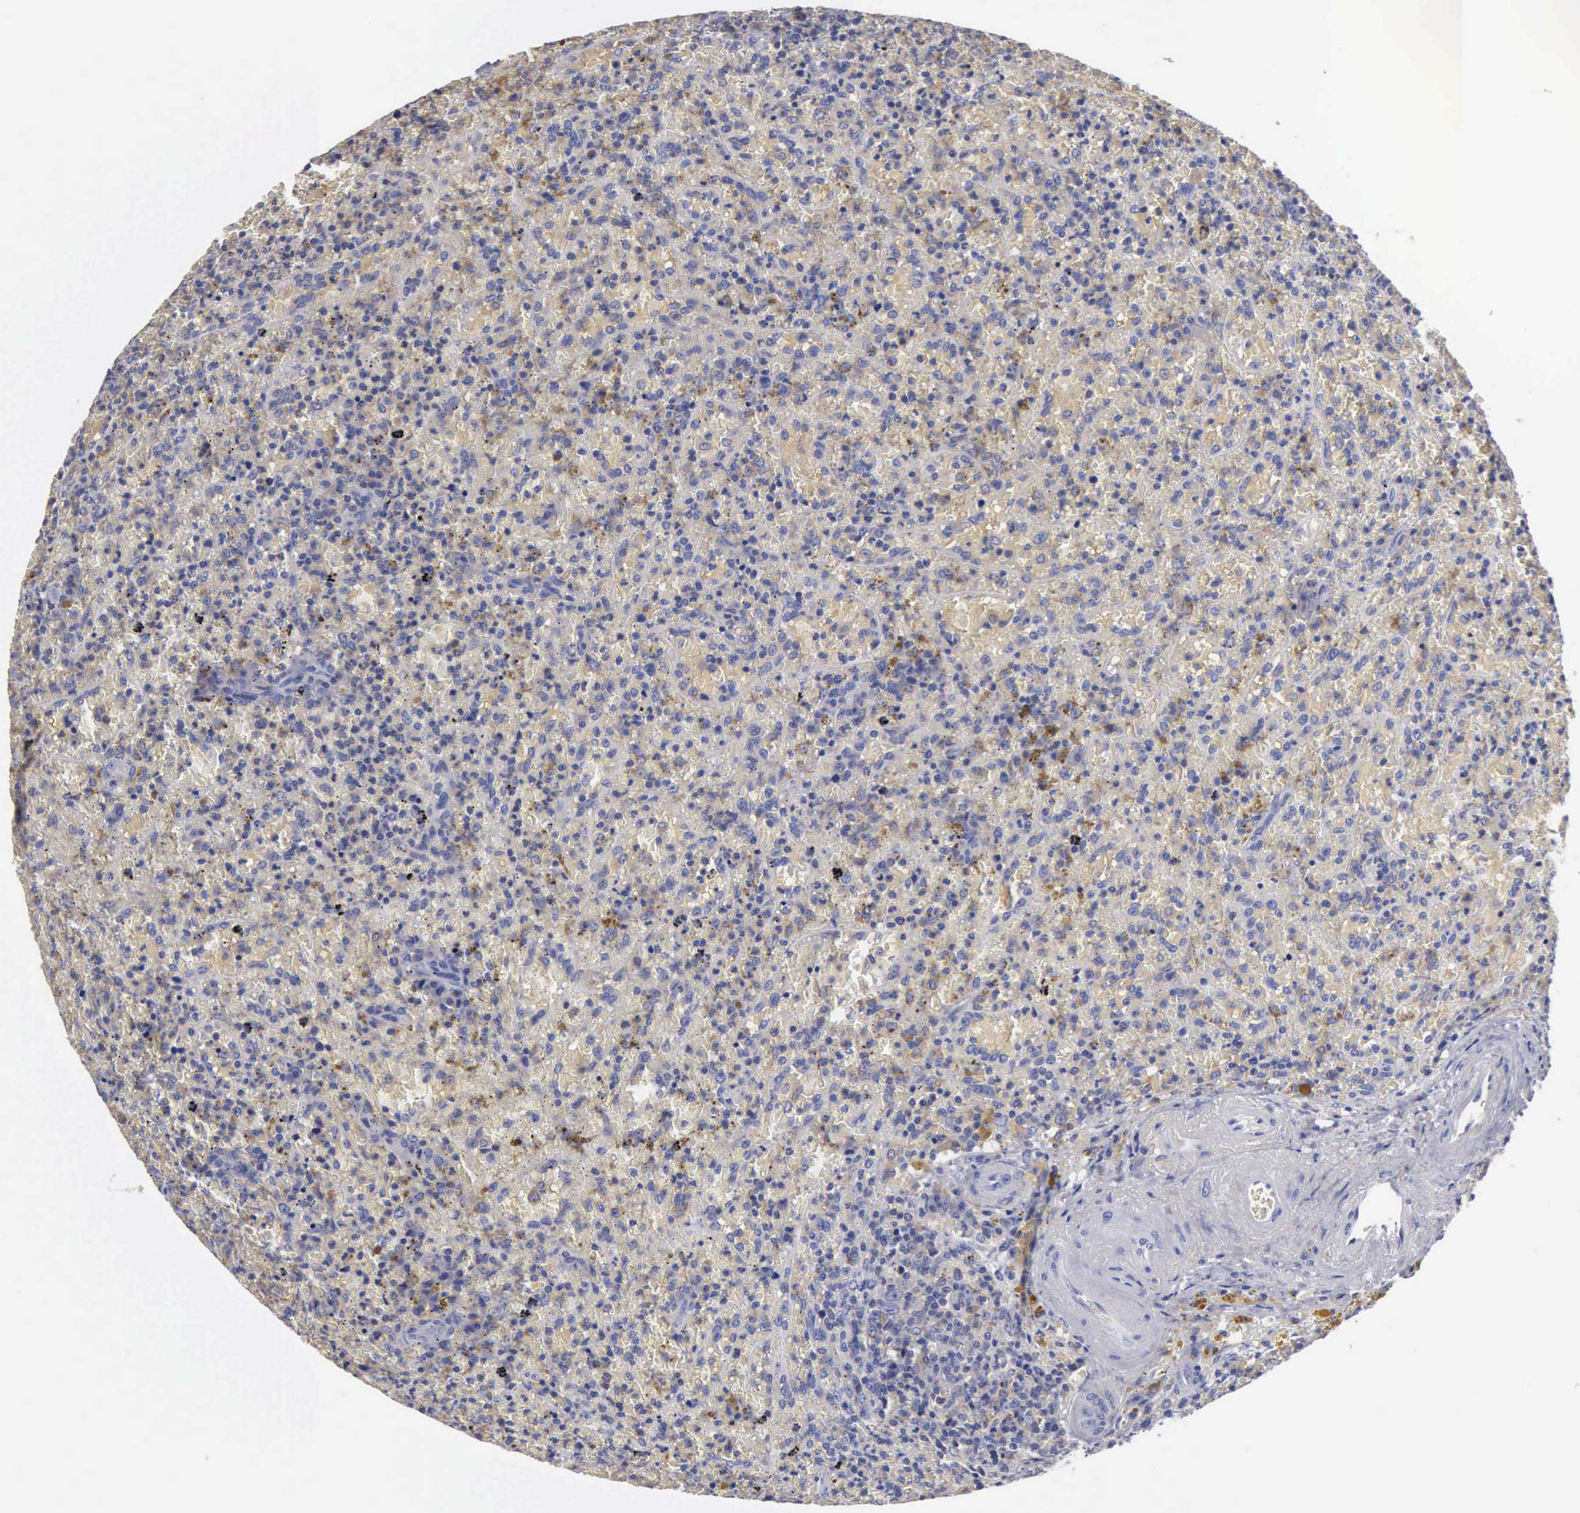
{"staining": {"intensity": "negative", "quantity": "none", "location": "none"}, "tissue": "lymphoma", "cell_type": "Tumor cells", "image_type": "cancer", "snomed": [{"axis": "morphology", "description": "Malignant lymphoma, non-Hodgkin's type, High grade"}, {"axis": "topography", "description": "Spleen"}, {"axis": "topography", "description": "Lymph node"}], "caption": "This micrograph is of lymphoma stained with immunohistochemistry (IHC) to label a protein in brown with the nuclei are counter-stained blue. There is no expression in tumor cells.", "gene": "PTGS2", "patient": {"sex": "female", "age": 70}}